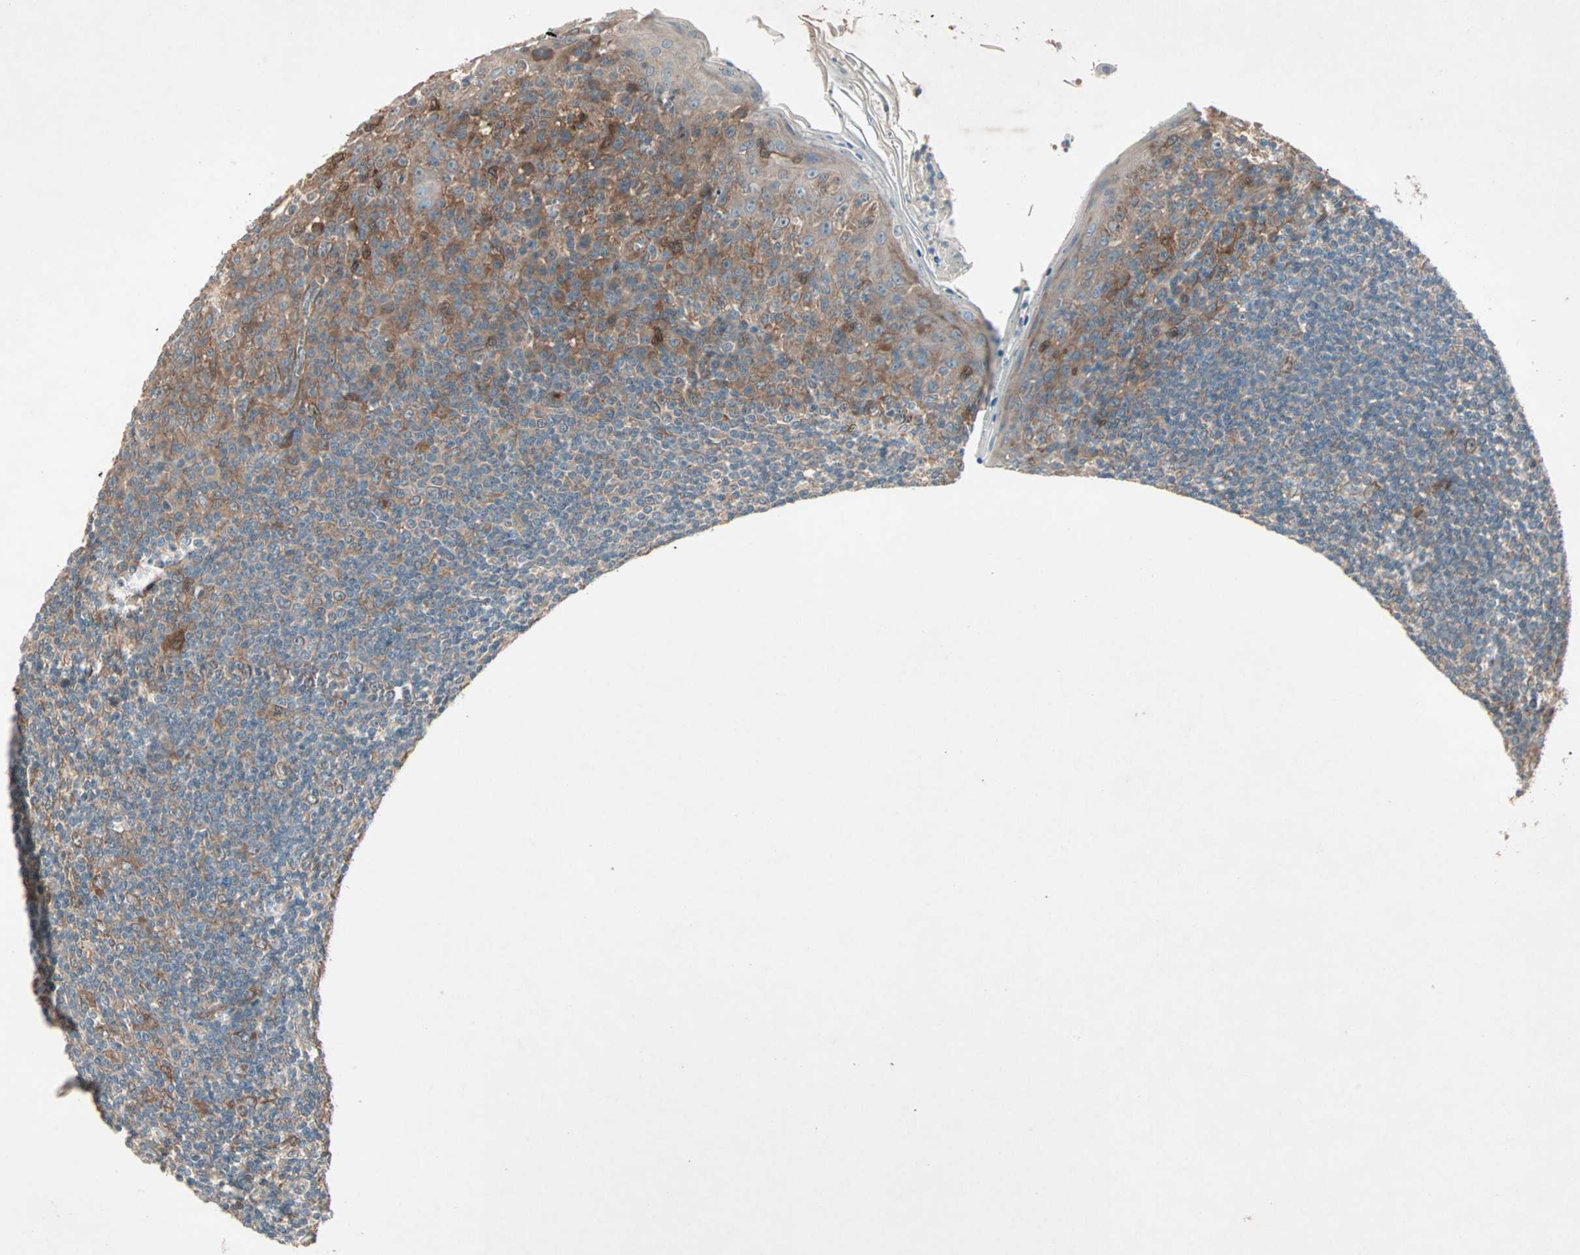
{"staining": {"intensity": "moderate", "quantity": ">75%", "location": "cytoplasmic/membranous"}, "tissue": "tonsil", "cell_type": "Germinal center cells", "image_type": "normal", "snomed": [{"axis": "morphology", "description": "Normal tissue, NOS"}, {"axis": "topography", "description": "Tonsil"}], "caption": "This micrograph reveals immunohistochemistry (IHC) staining of normal tonsil, with medium moderate cytoplasmic/membranous staining in about >75% of germinal center cells.", "gene": "SDSL", "patient": {"sex": "male", "age": 31}}